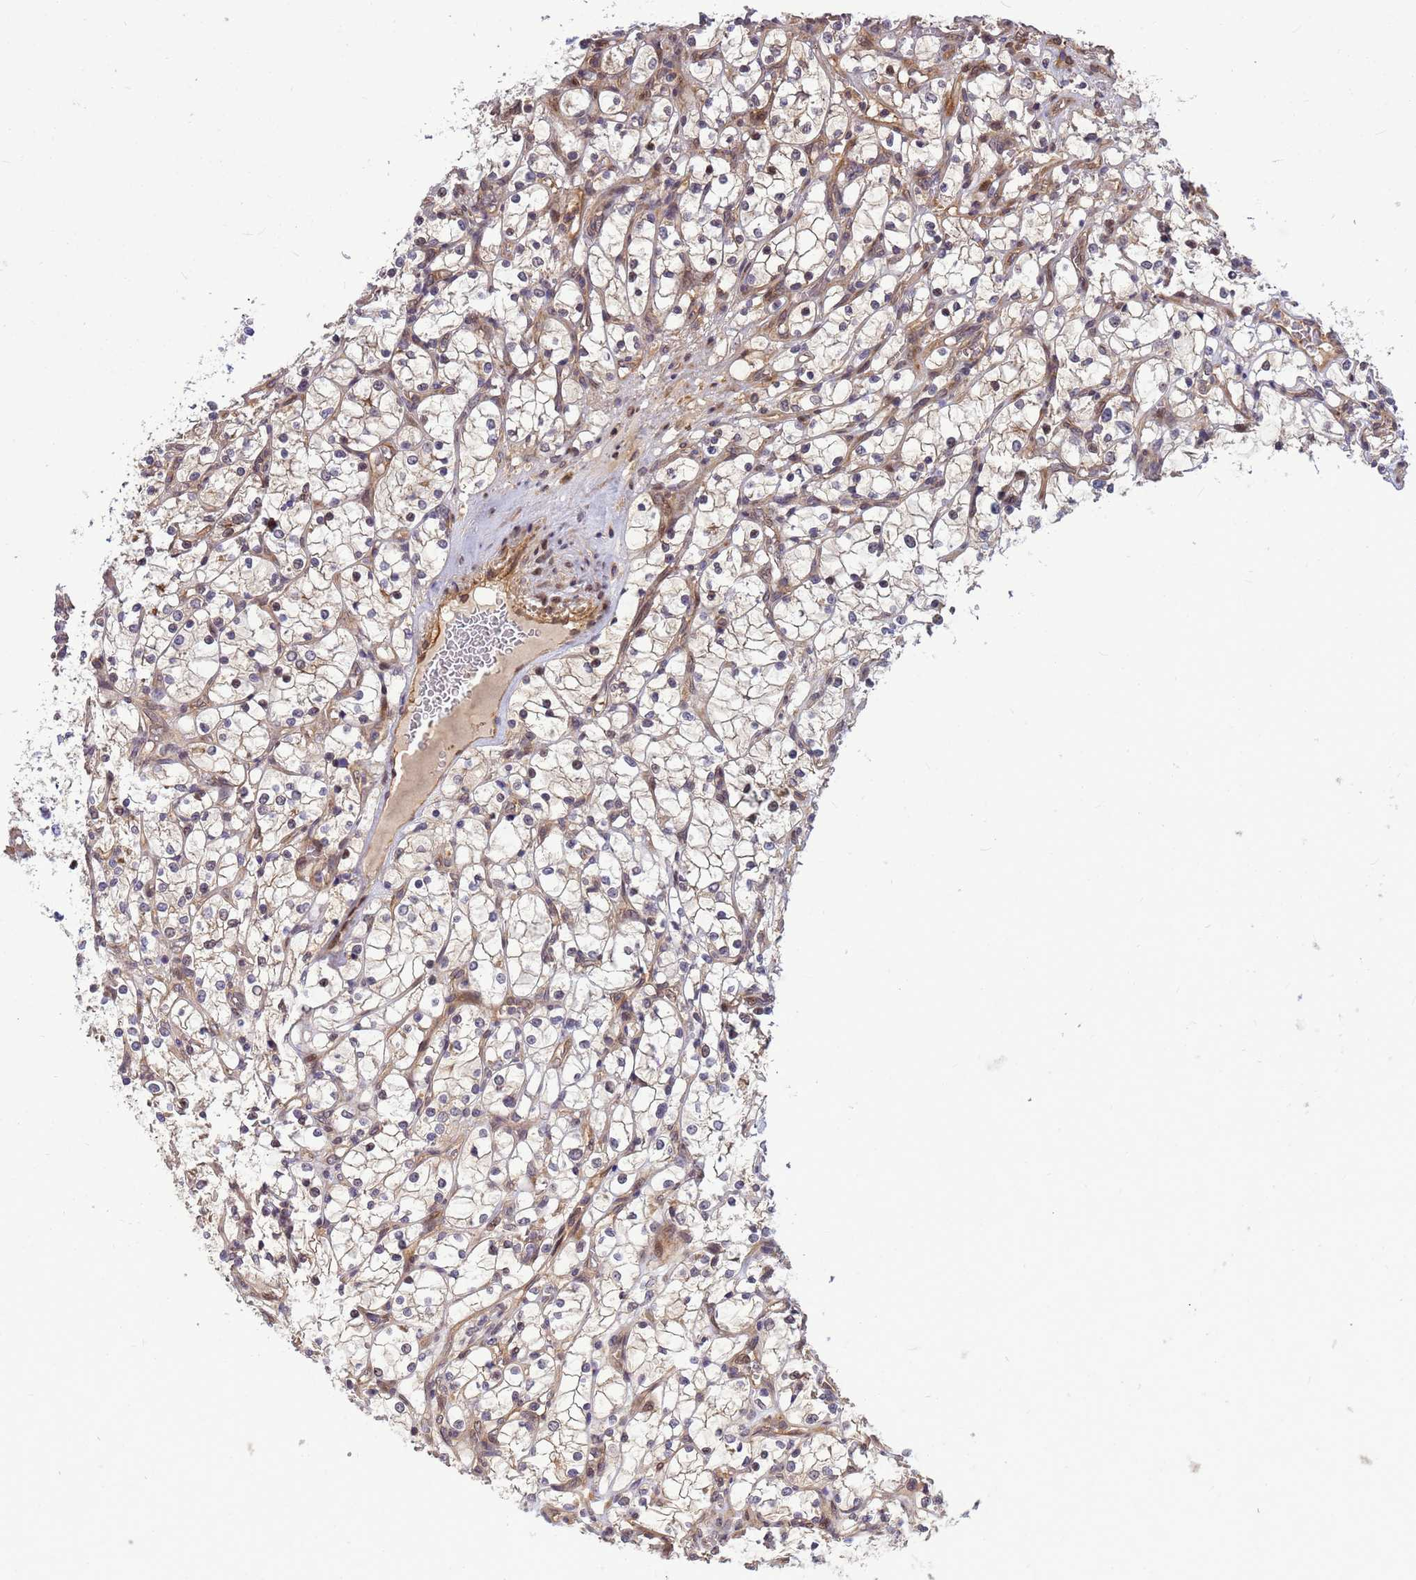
{"staining": {"intensity": "weak", "quantity": ">75%", "location": "cytoplasmic/membranous"}, "tissue": "renal cancer", "cell_type": "Tumor cells", "image_type": "cancer", "snomed": [{"axis": "morphology", "description": "Adenocarcinoma, NOS"}, {"axis": "topography", "description": "Kidney"}], "caption": "A high-resolution photomicrograph shows IHC staining of renal adenocarcinoma, which exhibits weak cytoplasmic/membranous staining in about >75% of tumor cells.", "gene": "DUS4L", "patient": {"sex": "female", "age": 69}}